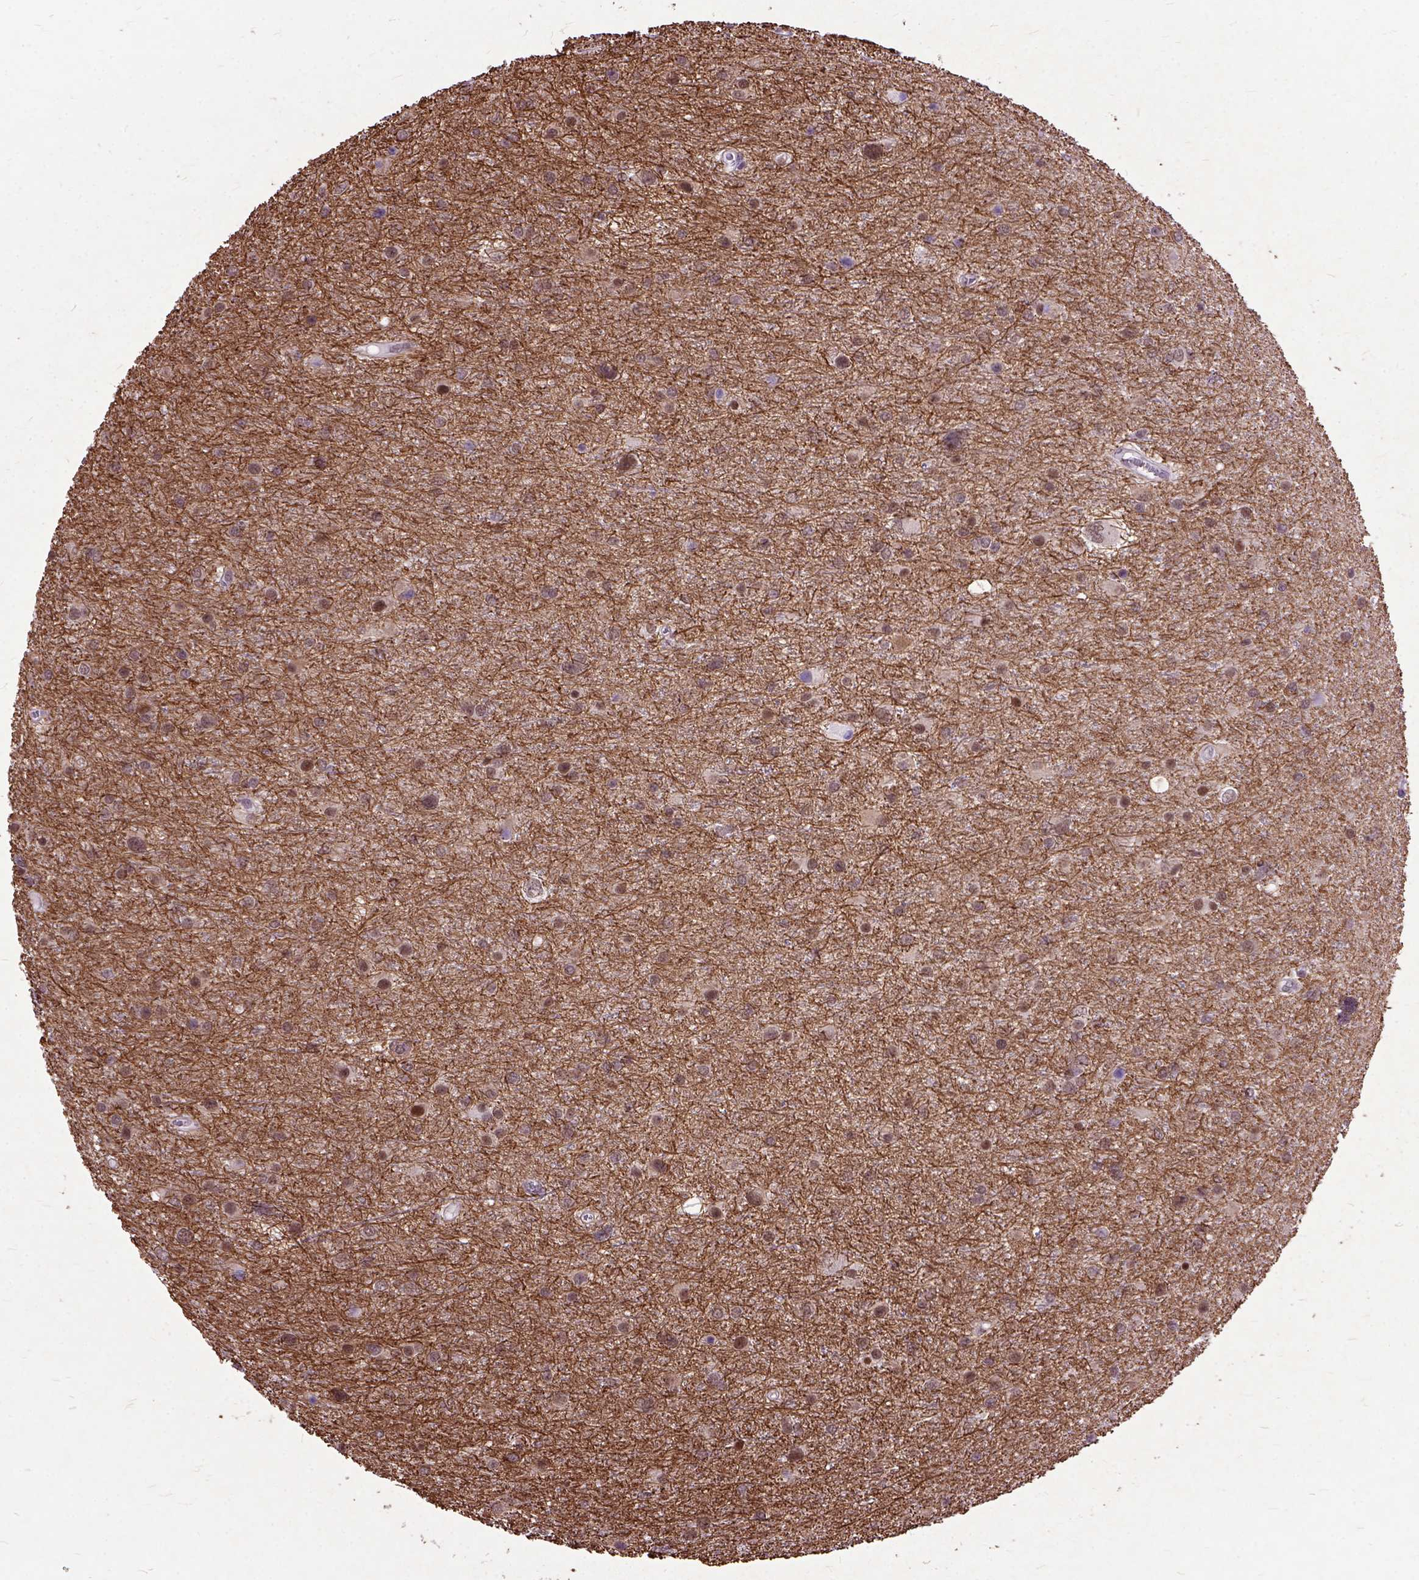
{"staining": {"intensity": "negative", "quantity": "none", "location": "none"}, "tissue": "glioma", "cell_type": "Tumor cells", "image_type": "cancer", "snomed": [{"axis": "morphology", "description": "Glioma, malignant, Low grade"}, {"axis": "topography", "description": "Brain"}], "caption": "Immunohistochemistry of glioma displays no expression in tumor cells.", "gene": "ORC5", "patient": {"sex": "female", "age": 32}}